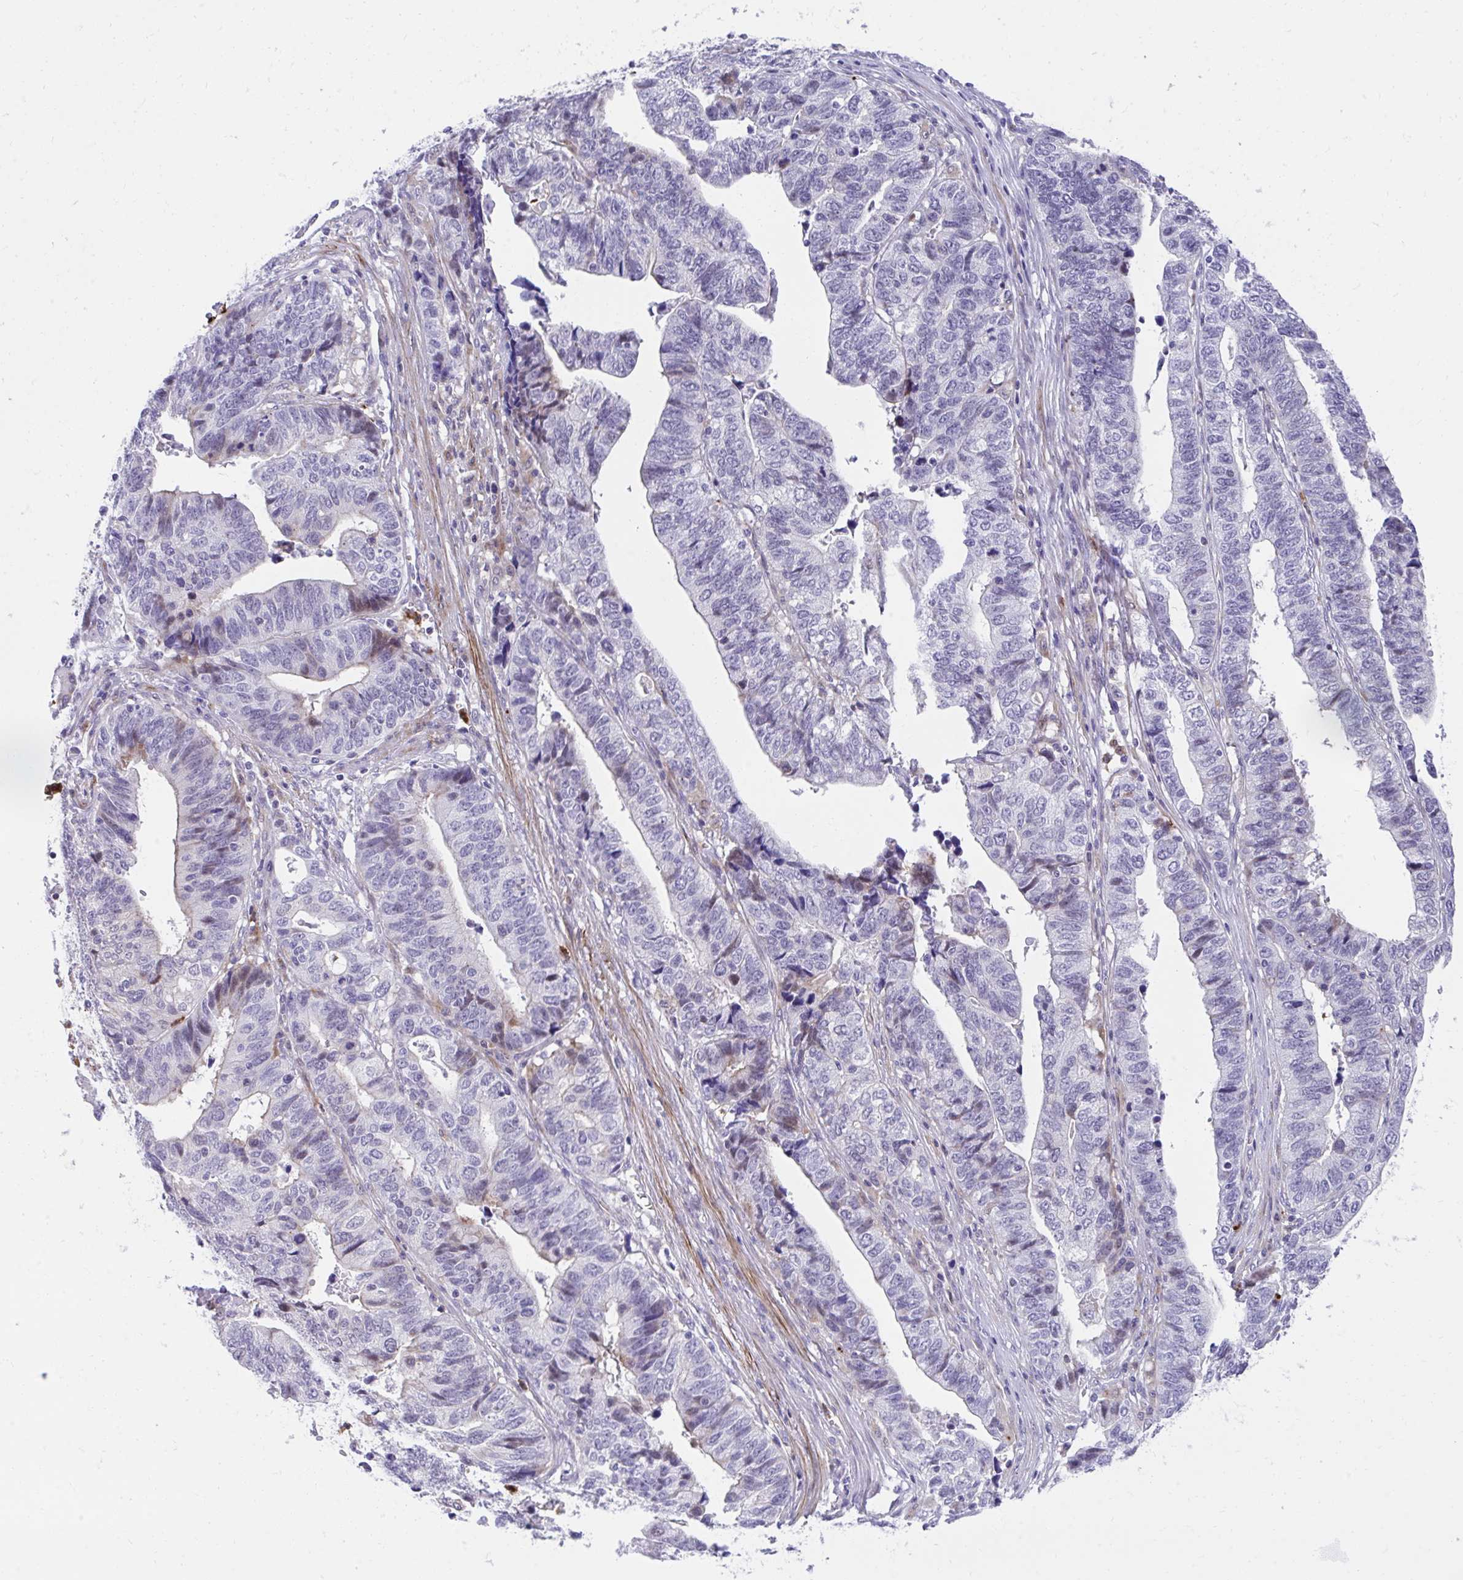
{"staining": {"intensity": "negative", "quantity": "none", "location": "none"}, "tissue": "stomach cancer", "cell_type": "Tumor cells", "image_type": "cancer", "snomed": [{"axis": "morphology", "description": "Adenocarcinoma, NOS"}, {"axis": "topography", "description": "Stomach, upper"}], "caption": "A photomicrograph of human adenocarcinoma (stomach) is negative for staining in tumor cells.", "gene": "CSTB", "patient": {"sex": "female", "age": 67}}